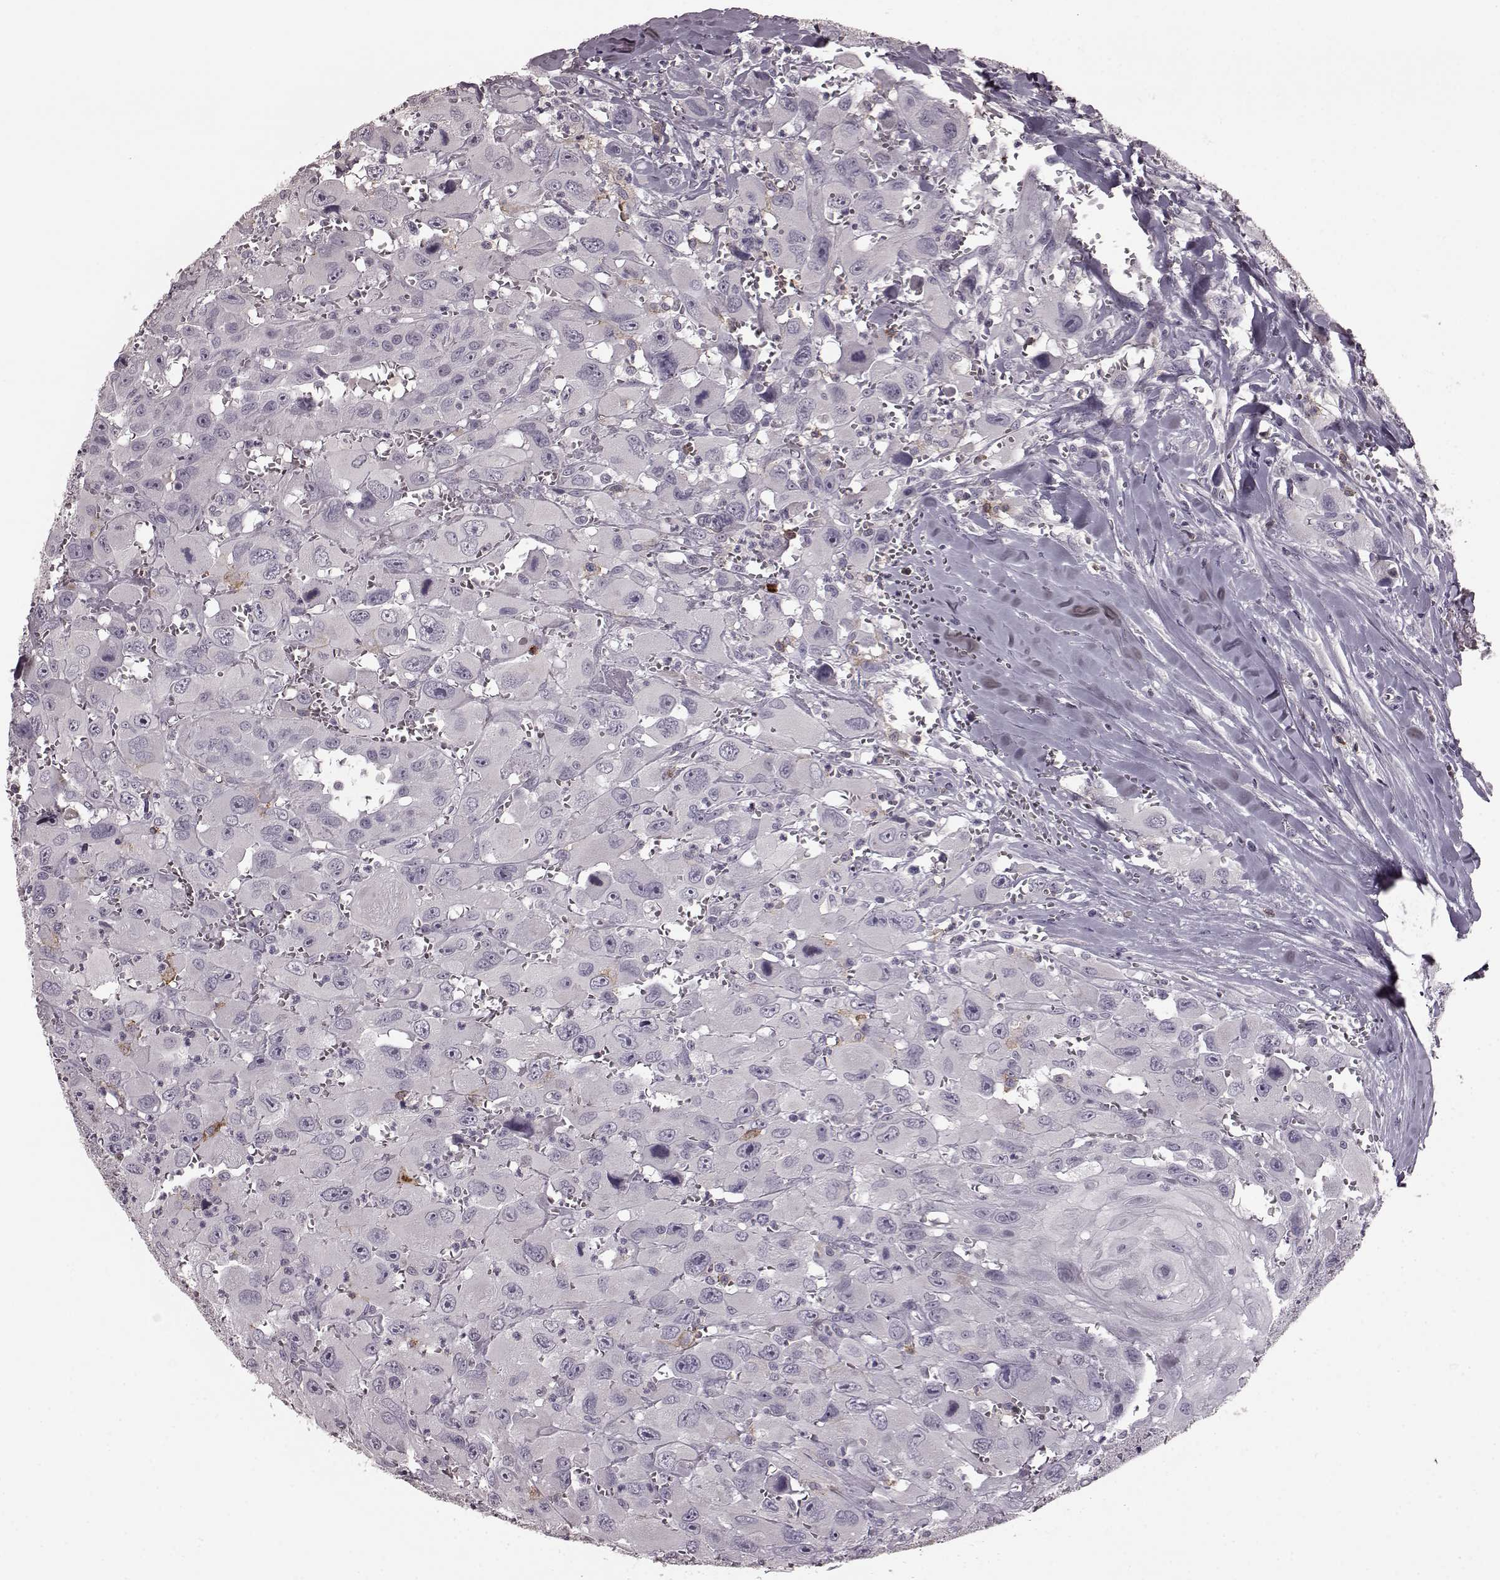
{"staining": {"intensity": "negative", "quantity": "none", "location": "none"}, "tissue": "head and neck cancer", "cell_type": "Tumor cells", "image_type": "cancer", "snomed": [{"axis": "morphology", "description": "Squamous cell carcinoma, NOS"}, {"axis": "morphology", "description": "Squamous cell carcinoma, metastatic, NOS"}, {"axis": "topography", "description": "Oral tissue"}, {"axis": "topography", "description": "Head-Neck"}], "caption": "Micrograph shows no protein expression in tumor cells of head and neck cancer (squamous cell carcinoma) tissue.", "gene": "CD28", "patient": {"sex": "female", "age": 85}}